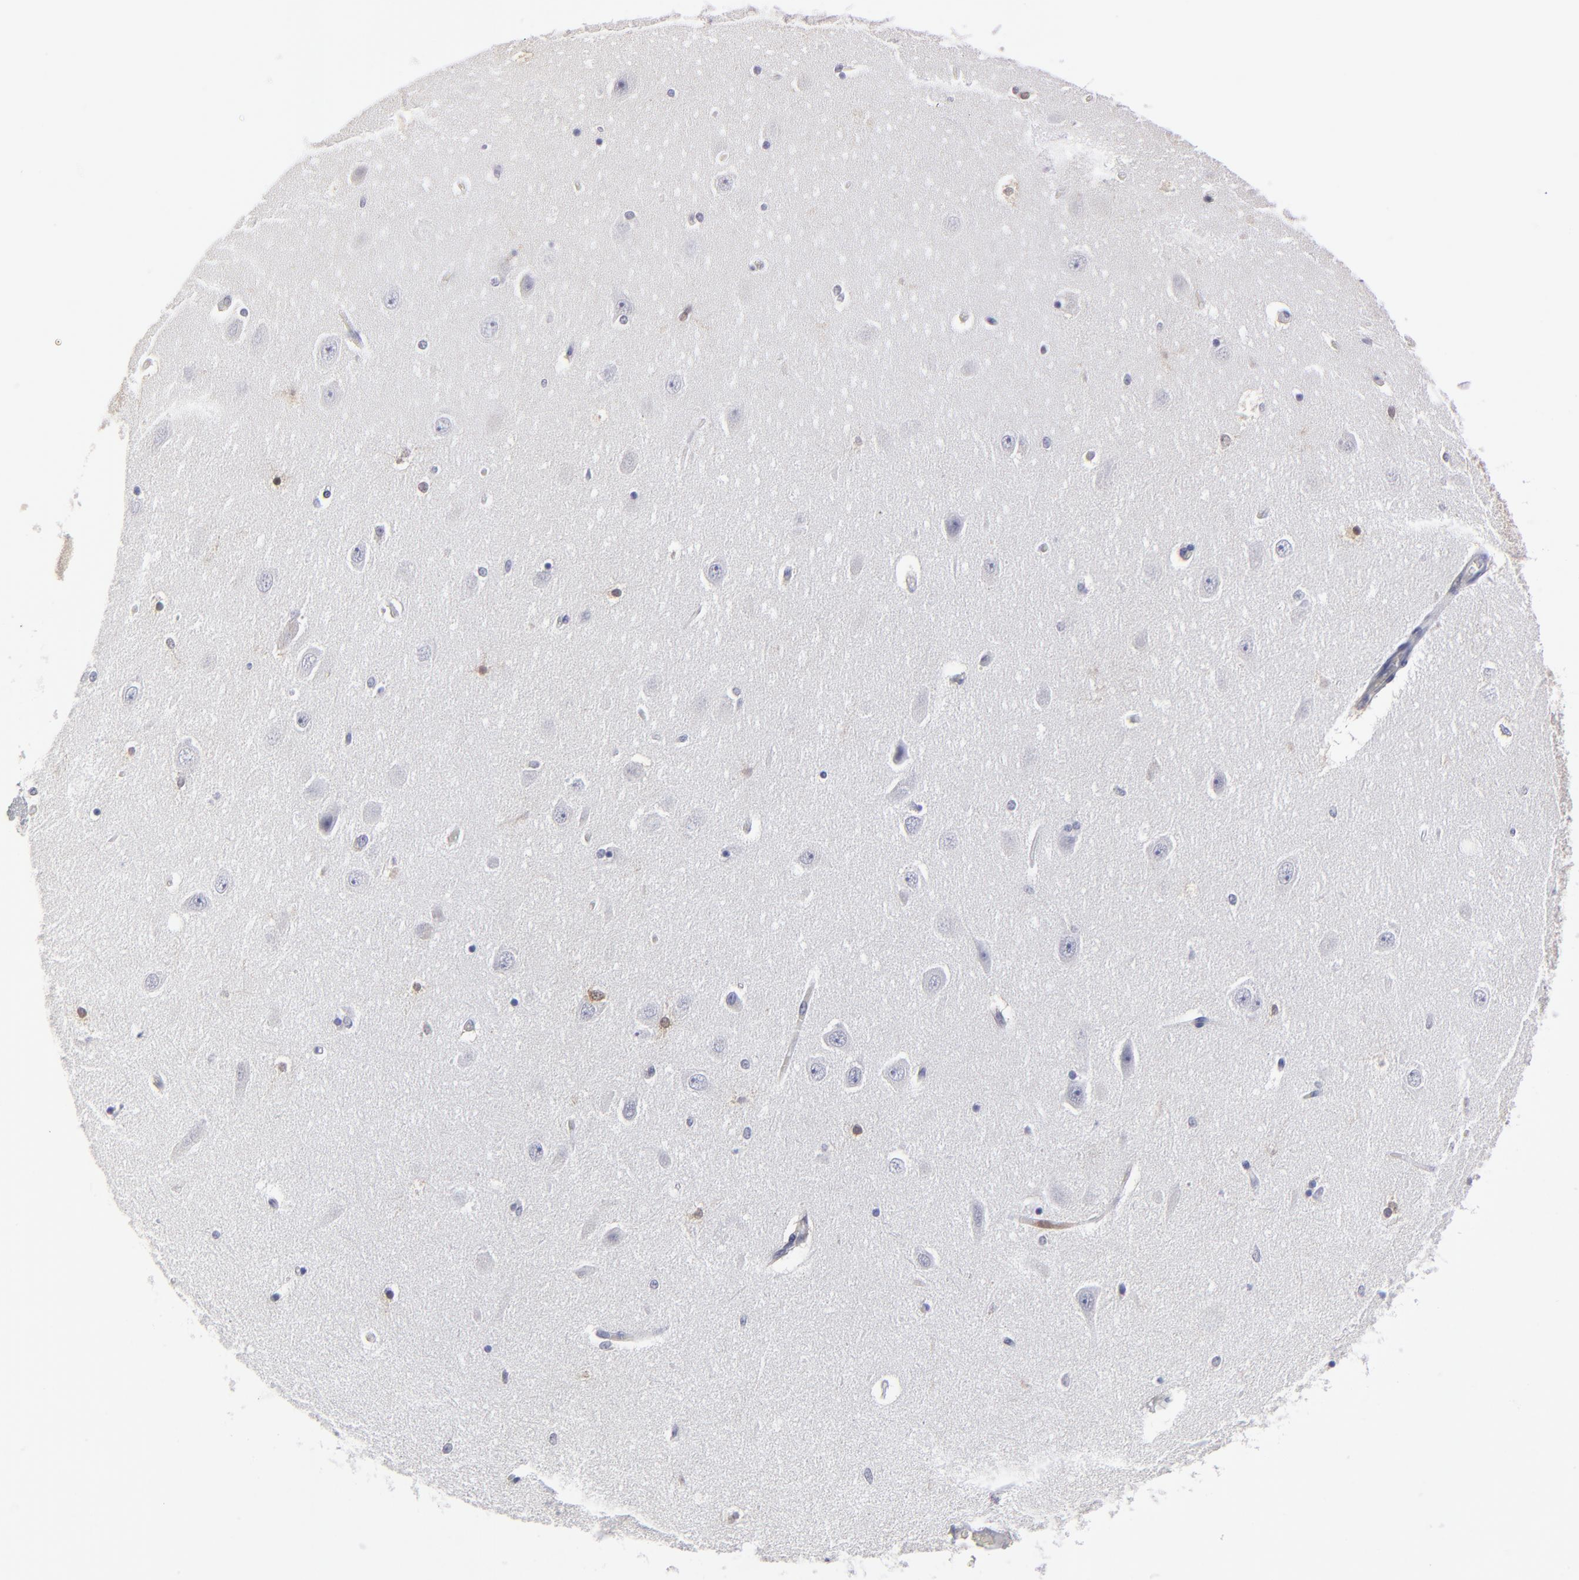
{"staining": {"intensity": "negative", "quantity": "none", "location": "none"}, "tissue": "hippocampus", "cell_type": "Glial cells", "image_type": "normal", "snomed": [{"axis": "morphology", "description": "Normal tissue, NOS"}, {"axis": "topography", "description": "Hippocampus"}], "caption": "This is an immunohistochemistry (IHC) micrograph of normal hippocampus. There is no staining in glial cells.", "gene": "CASP3", "patient": {"sex": "female", "age": 54}}